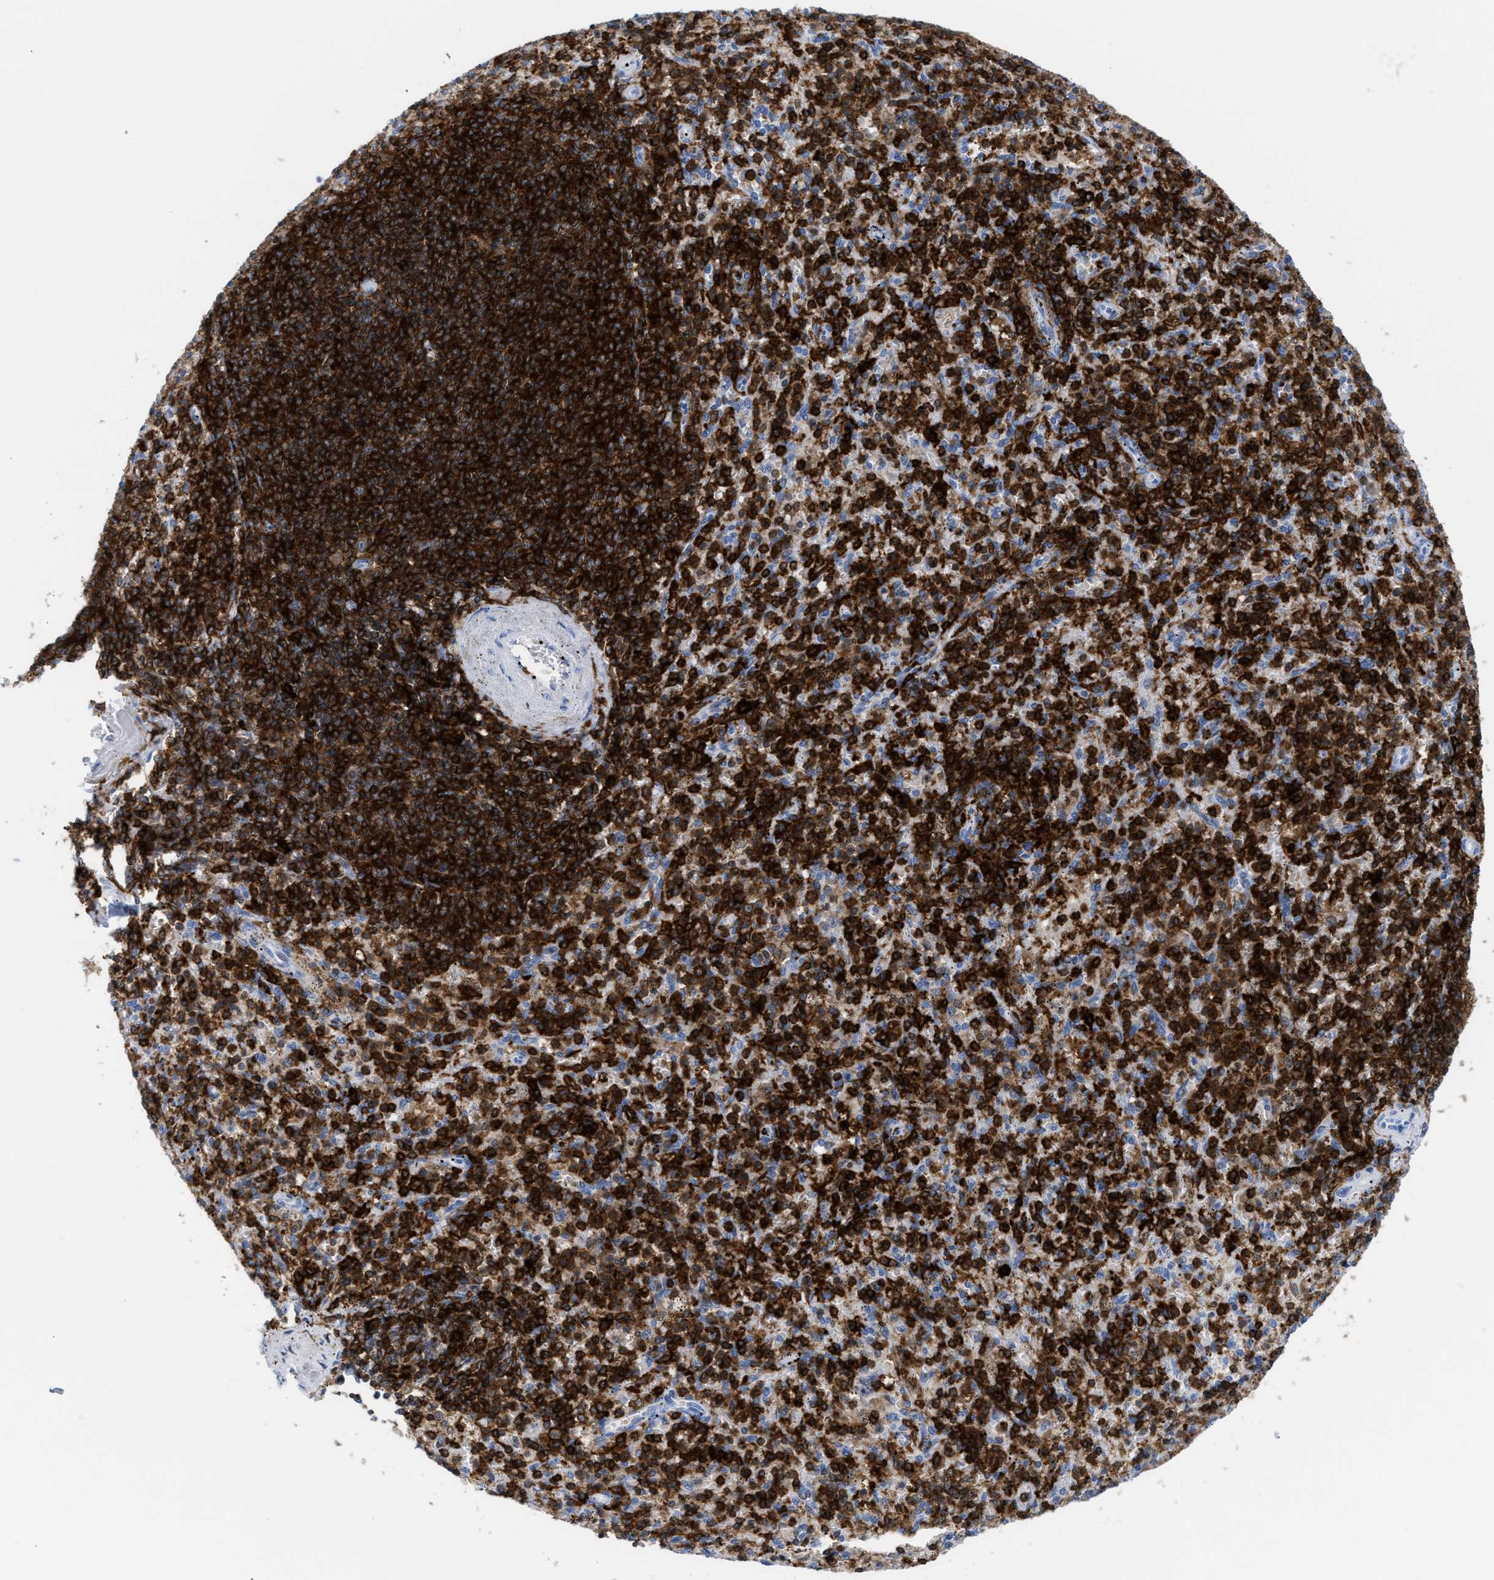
{"staining": {"intensity": "strong", "quantity": ">75%", "location": "cytoplasmic/membranous"}, "tissue": "spleen", "cell_type": "Cells in red pulp", "image_type": "normal", "snomed": [{"axis": "morphology", "description": "Normal tissue, NOS"}, {"axis": "topography", "description": "Spleen"}], "caption": "Strong cytoplasmic/membranous staining is present in about >75% of cells in red pulp in unremarkable spleen.", "gene": "LCP1", "patient": {"sex": "male", "age": 72}}